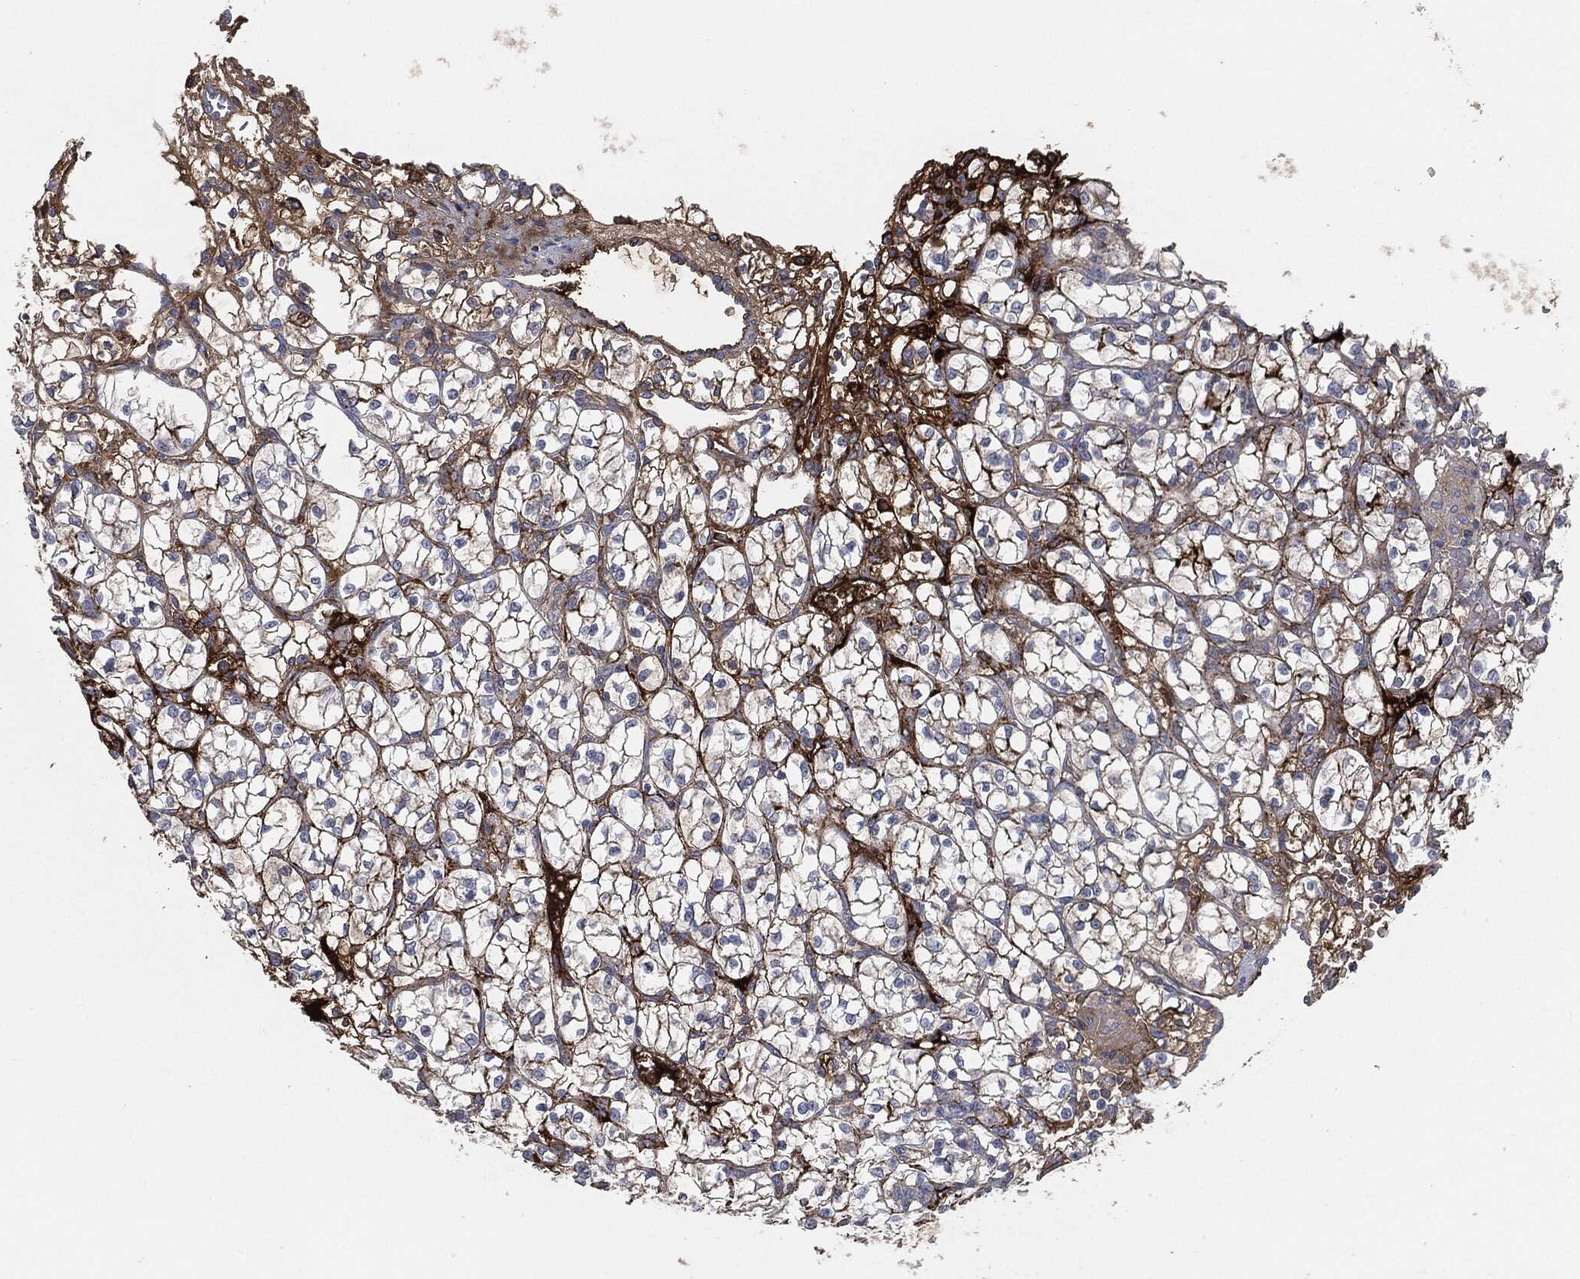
{"staining": {"intensity": "moderate", "quantity": "<25%", "location": "cytoplasmic/membranous"}, "tissue": "renal cancer", "cell_type": "Tumor cells", "image_type": "cancer", "snomed": [{"axis": "morphology", "description": "Adenocarcinoma, NOS"}, {"axis": "topography", "description": "Kidney"}], "caption": "IHC (DAB (3,3'-diaminobenzidine)) staining of renal cancer displays moderate cytoplasmic/membranous protein expression in about <25% of tumor cells.", "gene": "APOB", "patient": {"sex": "female", "age": 64}}